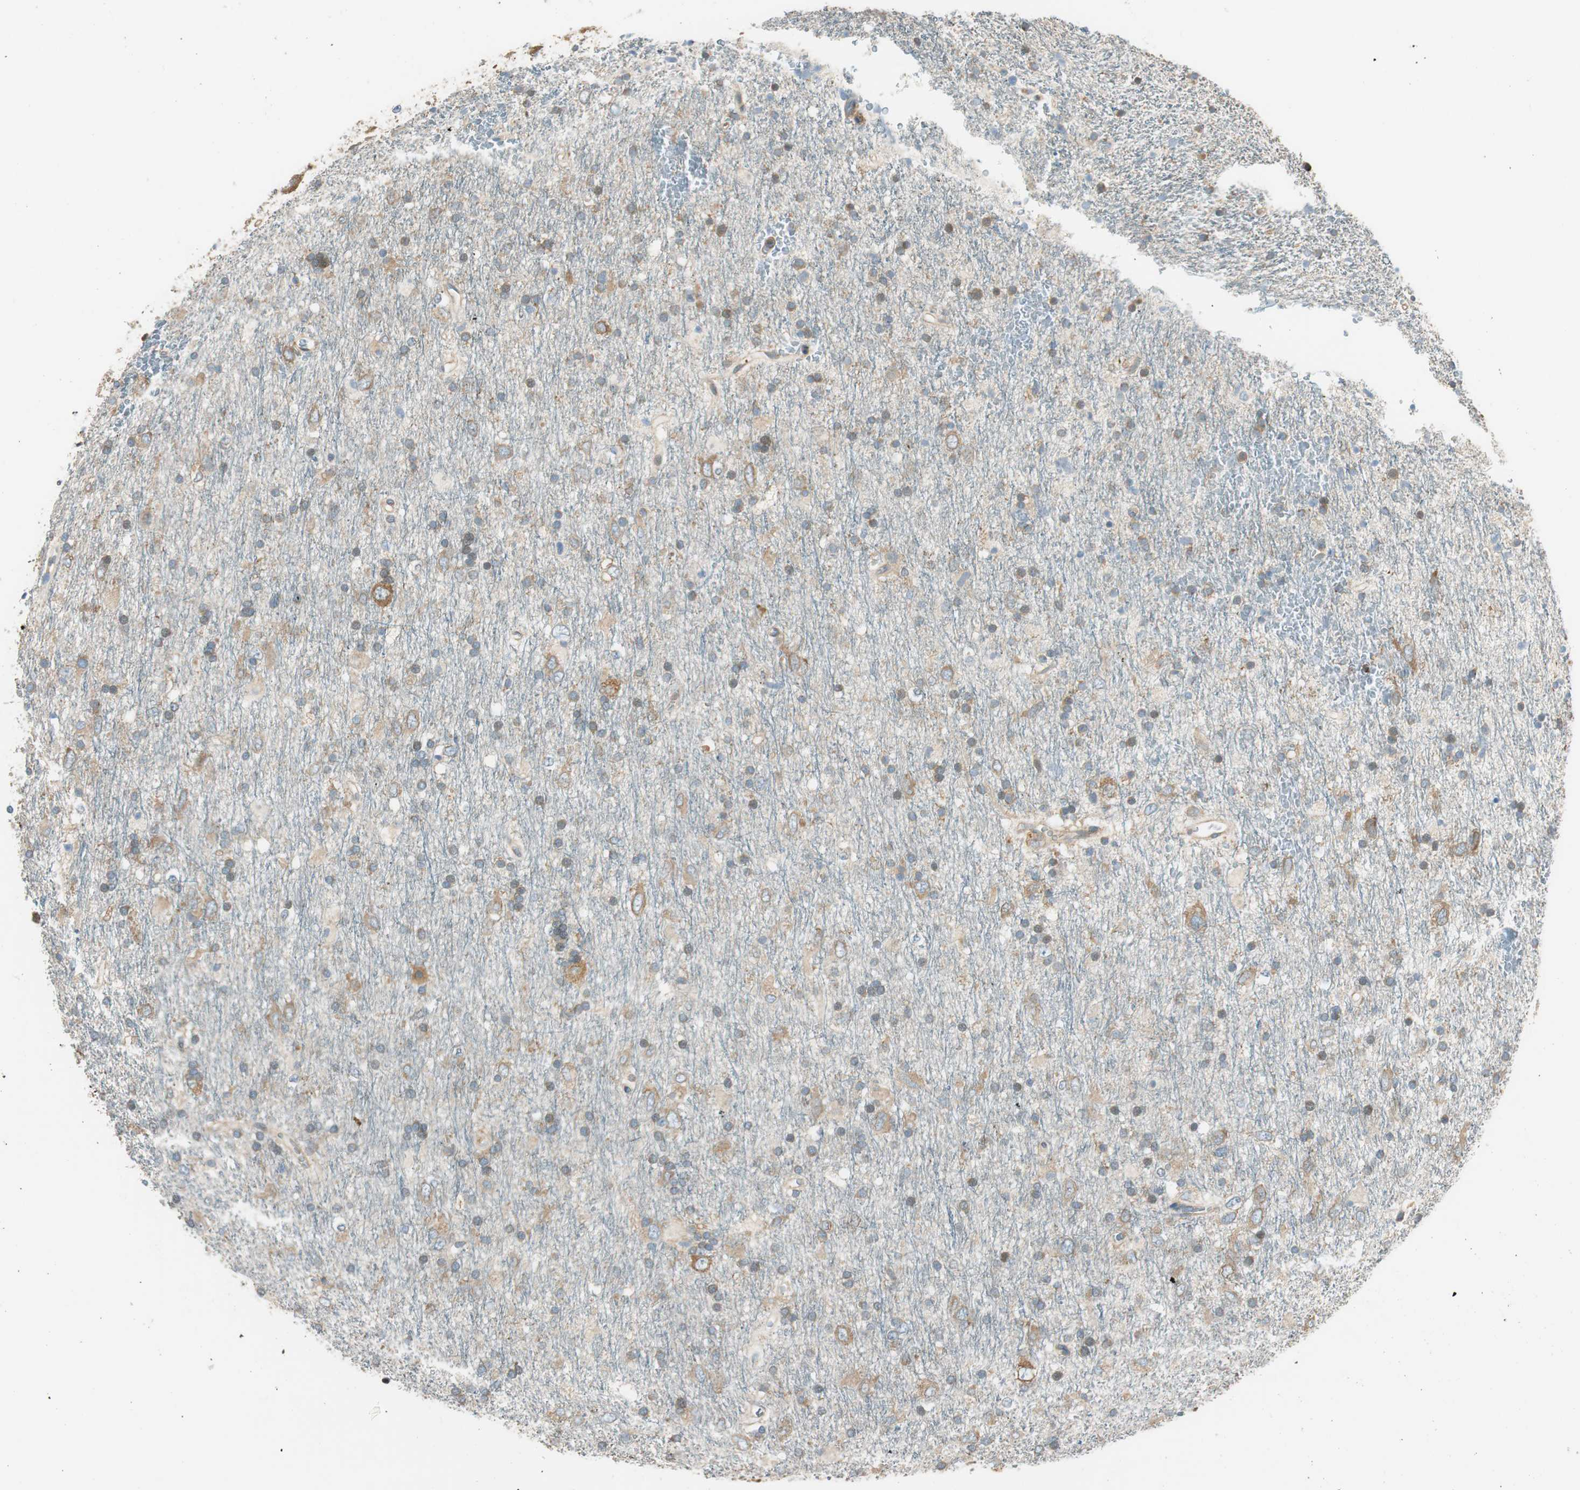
{"staining": {"intensity": "moderate", "quantity": ">75%", "location": "cytoplasmic/membranous"}, "tissue": "glioma", "cell_type": "Tumor cells", "image_type": "cancer", "snomed": [{"axis": "morphology", "description": "Glioma, malignant, Low grade"}, {"axis": "topography", "description": "Brain"}], "caption": "Brown immunohistochemical staining in malignant glioma (low-grade) shows moderate cytoplasmic/membranous staining in about >75% of tumor cells.", "gene": "PI4K2B", "patient": {"sex": "male", "age": 77}}